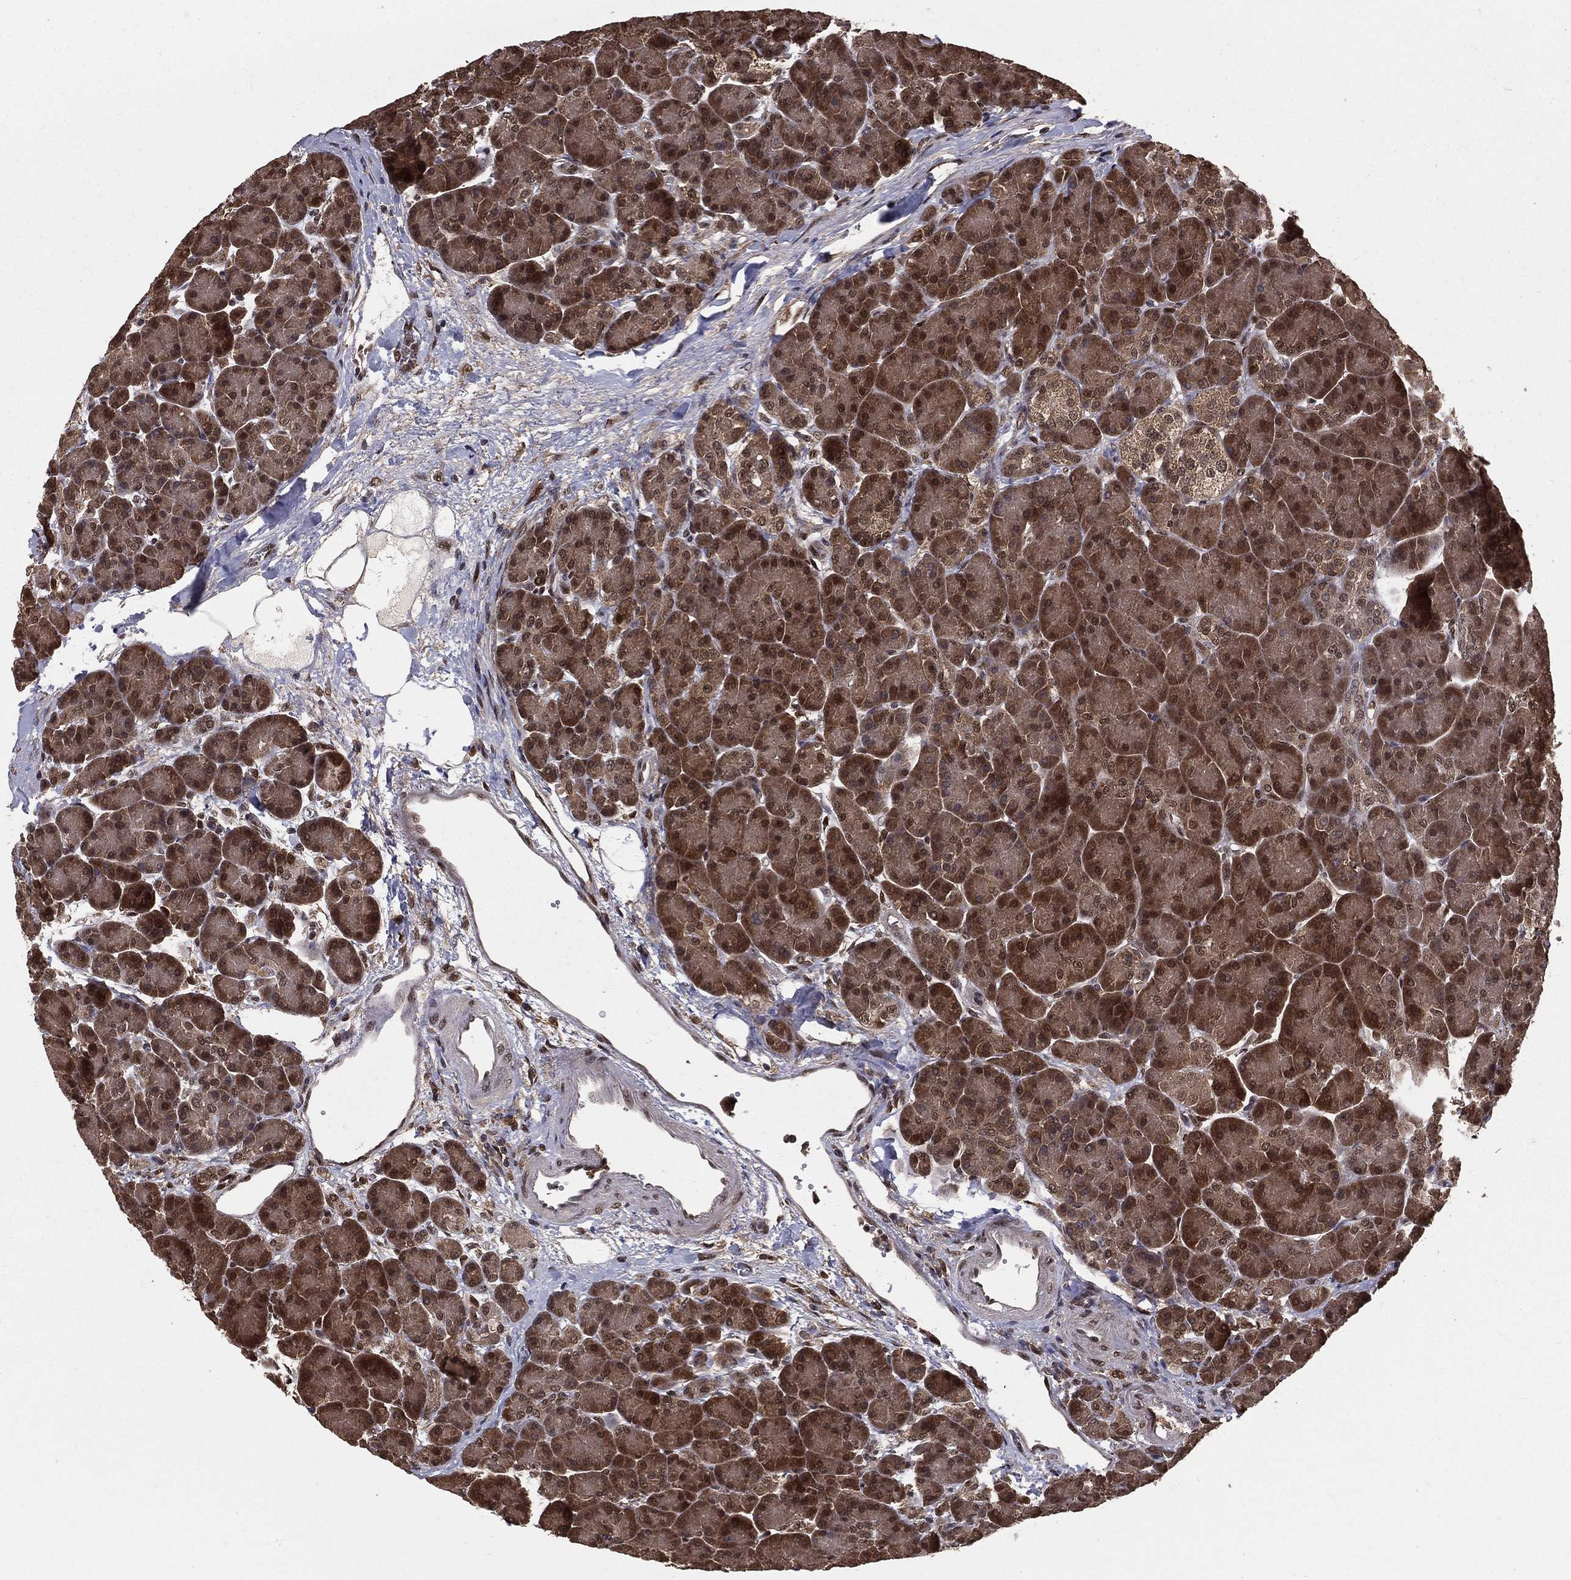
{"staining": {"intensity": "moderate", "quantity": ">75%", "location": "cytoplasmic/membranous,nuclear"}, "tissue": "pancreas", "cell_type": "Exocrine glandular cells", "image_type": "normal", "snomed": [{"axis": "morphology", "description": "Normal tissue, NOS"}, {"axis": "topography", "description": "Pancreas"}], "caption": "Exocrine glandular cells show medium levels of moderate cytoplasmic/membranous,nuclear positivity in approximately >75% of cells in benign pancreas.", "gene": "CARM1", "patient": {"sex": "female", "age": 63}}